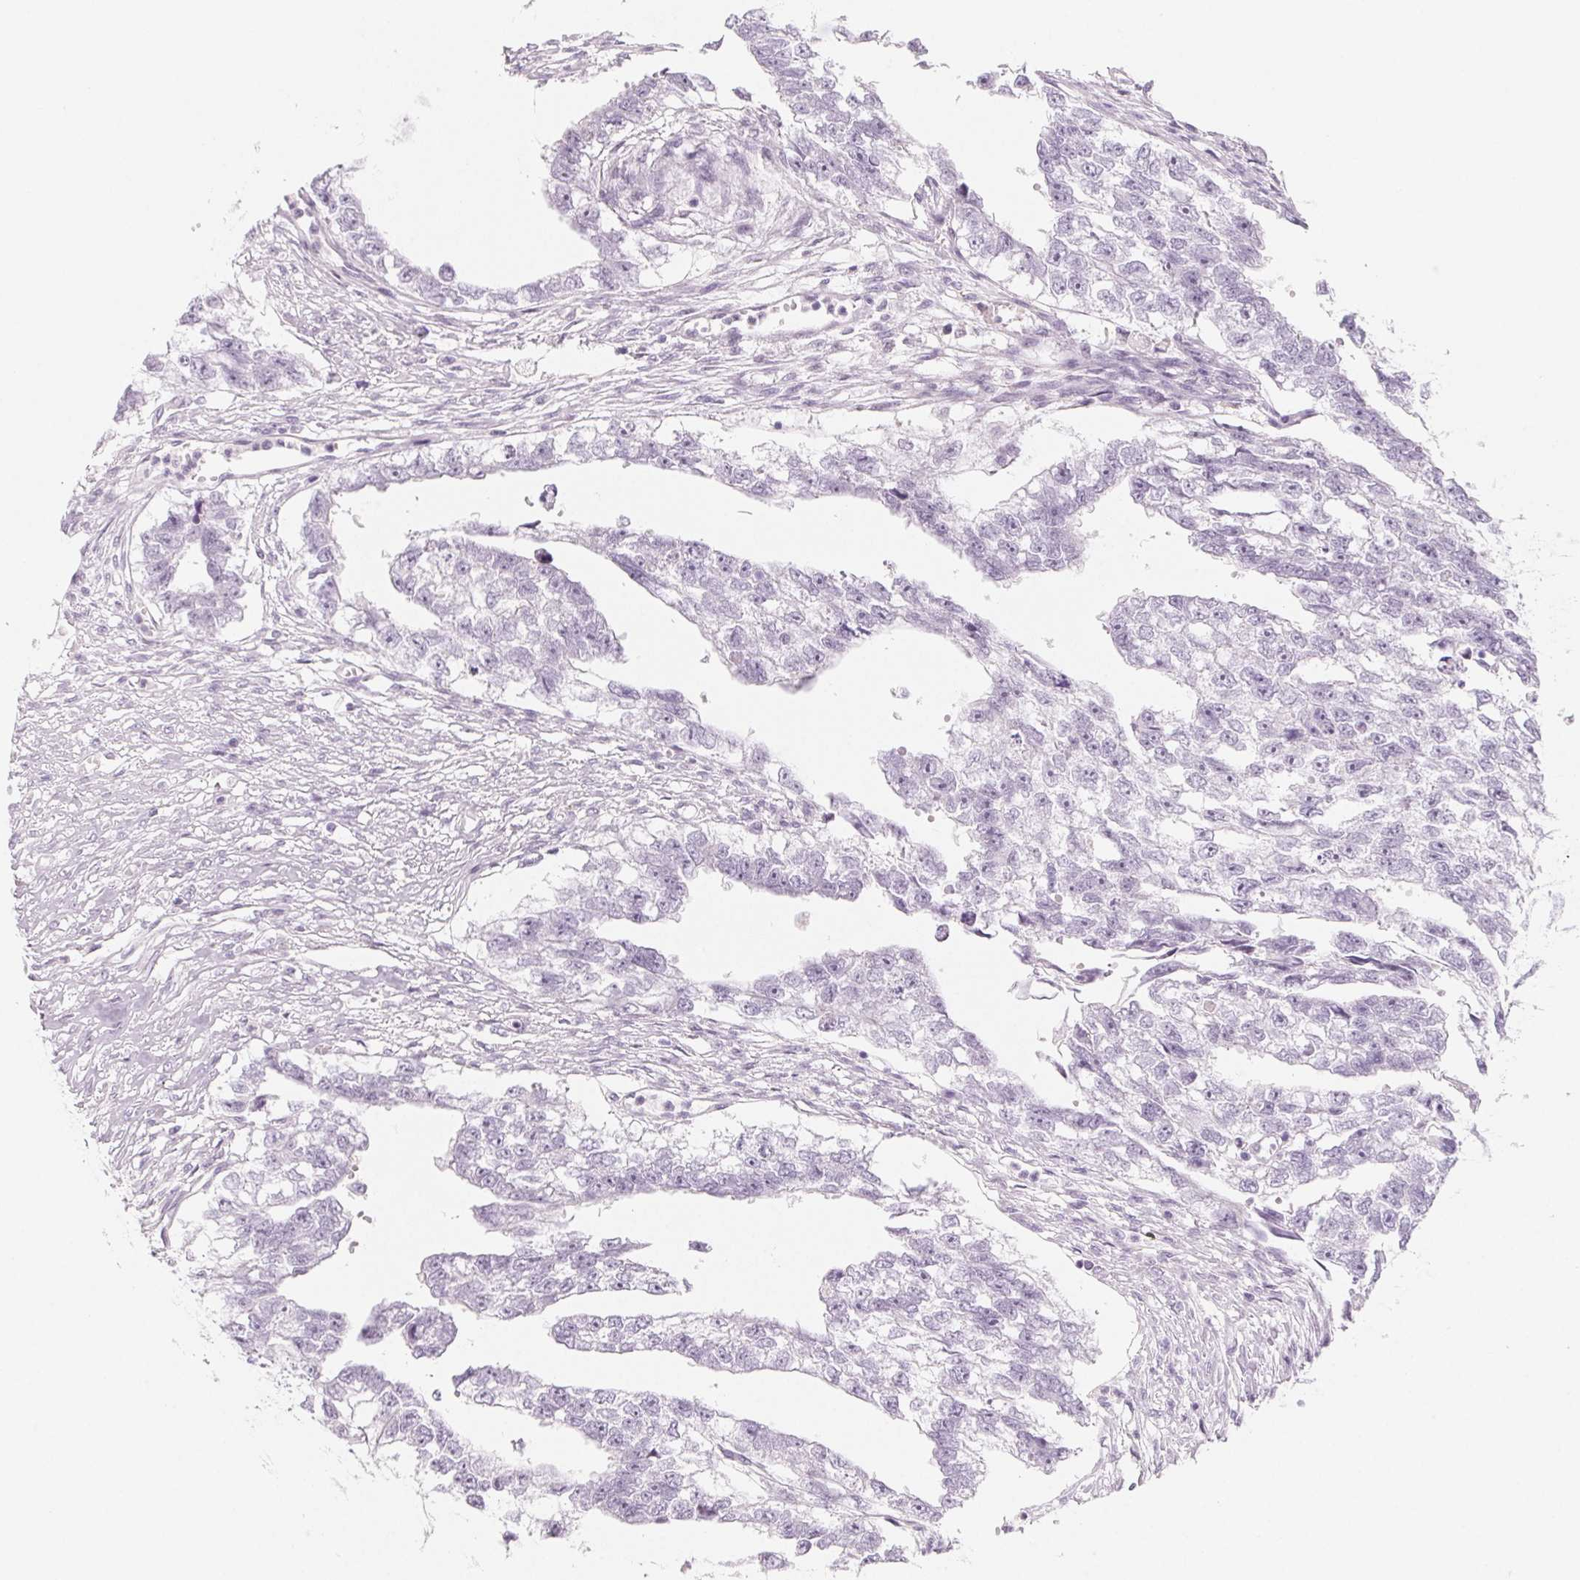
{"staining": {"intensity": "negative", "quantity": "none", "location": "none"}, "tissue": "testis cancer", "cell_type": "Tumor cells", "image_type": "cancer", "snomed": [{"axis": "morphology", "description": "Carcinoma, Embryonal, NOS"}, {"axis": "morphology", "description": "Teratoma, malignant, NOS"}, {"axis": "topography", "description": "Testis"}], "caption": "Image shows no significant protein positivity in tumor cells of malignant teratoma (testis). (DAB immunohistochemistry (IHC), high magnification).", "gene": "SH3GL2", "patient": {"sex": "male", "age": 44}}